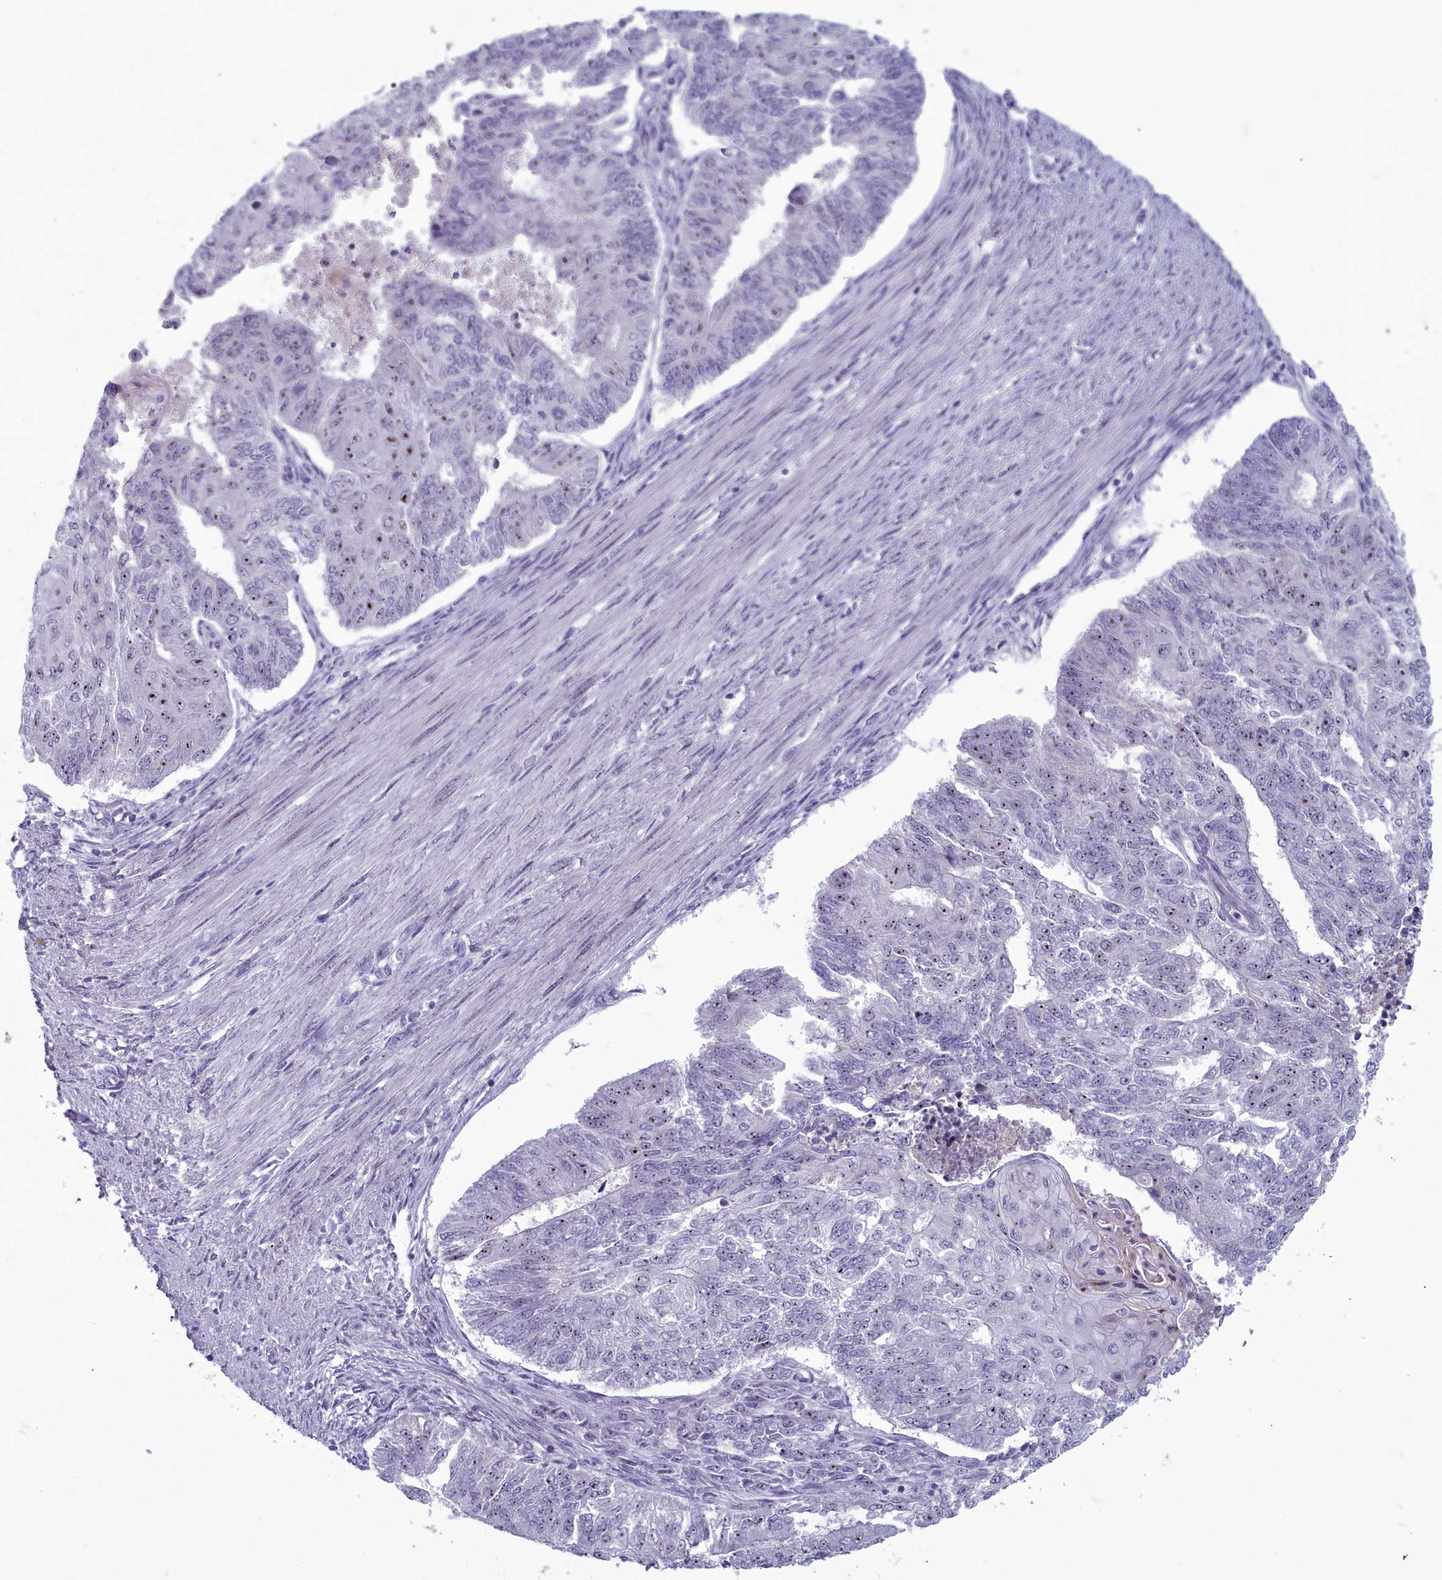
{"staining": {"intensity": "moderate", "quantity": "<25%", "location": "nuclear"}, "tissue": "endometrial cancer", "cell_type": "Tumor cells", "image_type": "cancer", "snomed": [{"axis": "morphology", "description": "Adenocarcinoma, NOS"}, {"axis": "topography", "description": "Endometrium"}], "caption": "Protein expression analysis of human endometrial adenocarcinoma reveals moderate nuclear positivity in about <25% of tumor cells. Nuclei are stained in blue.", "gene": "INSYN2A", "patient": {"sex": "female", "age": 32}}